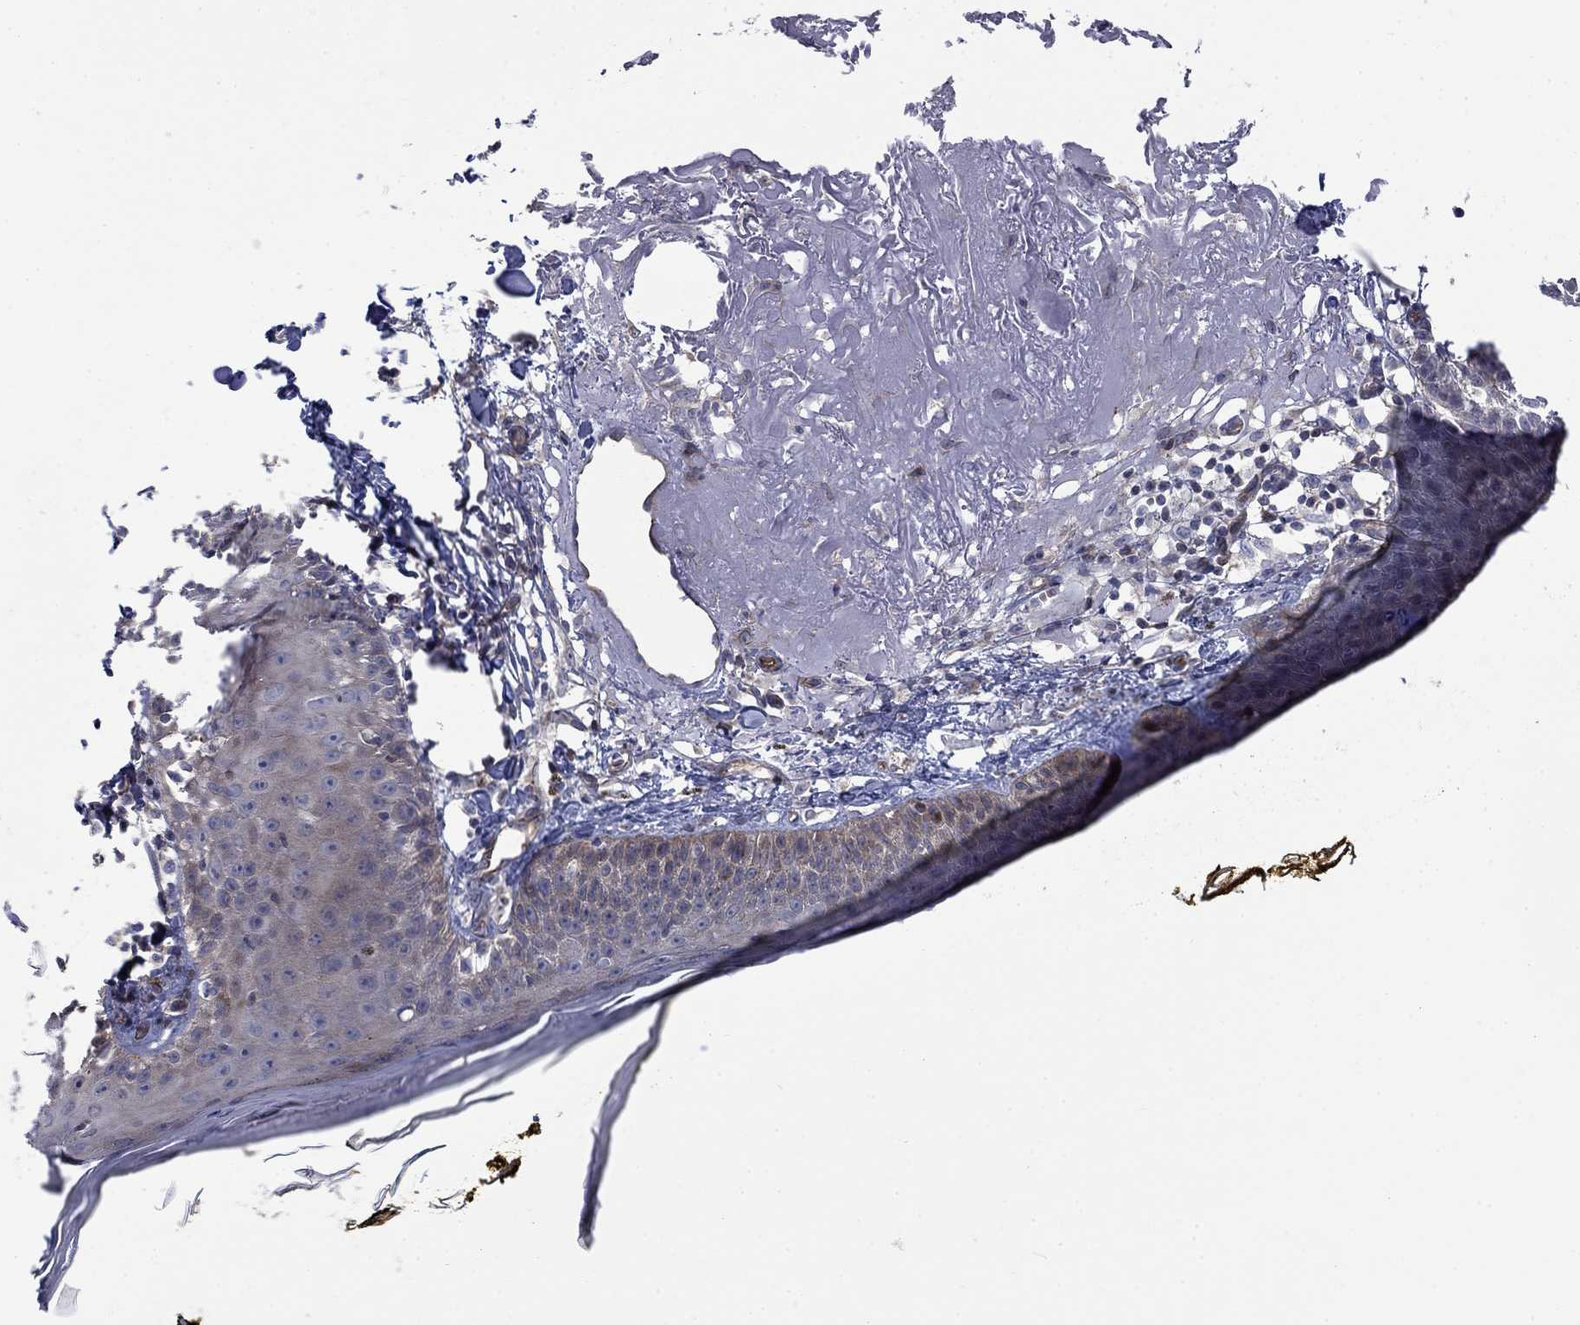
{"staining": {"intensity": "negative", "quantity": "none", "location": "none"}, "tissue": "skin", "cell_type": "Fibroblasts", "image_type": "normal", "snomed": [{"axis": "morphology", "description": "Normal tissue, NOS"}, {"axis": "topography", "description": "Skin"}], "caption": "Skin stained for a protein using immunohistochemistry demonstrates no positivity fibroblasts.", "gene": "PDZD2", "patient": {"sex": "male", "age": 76}}